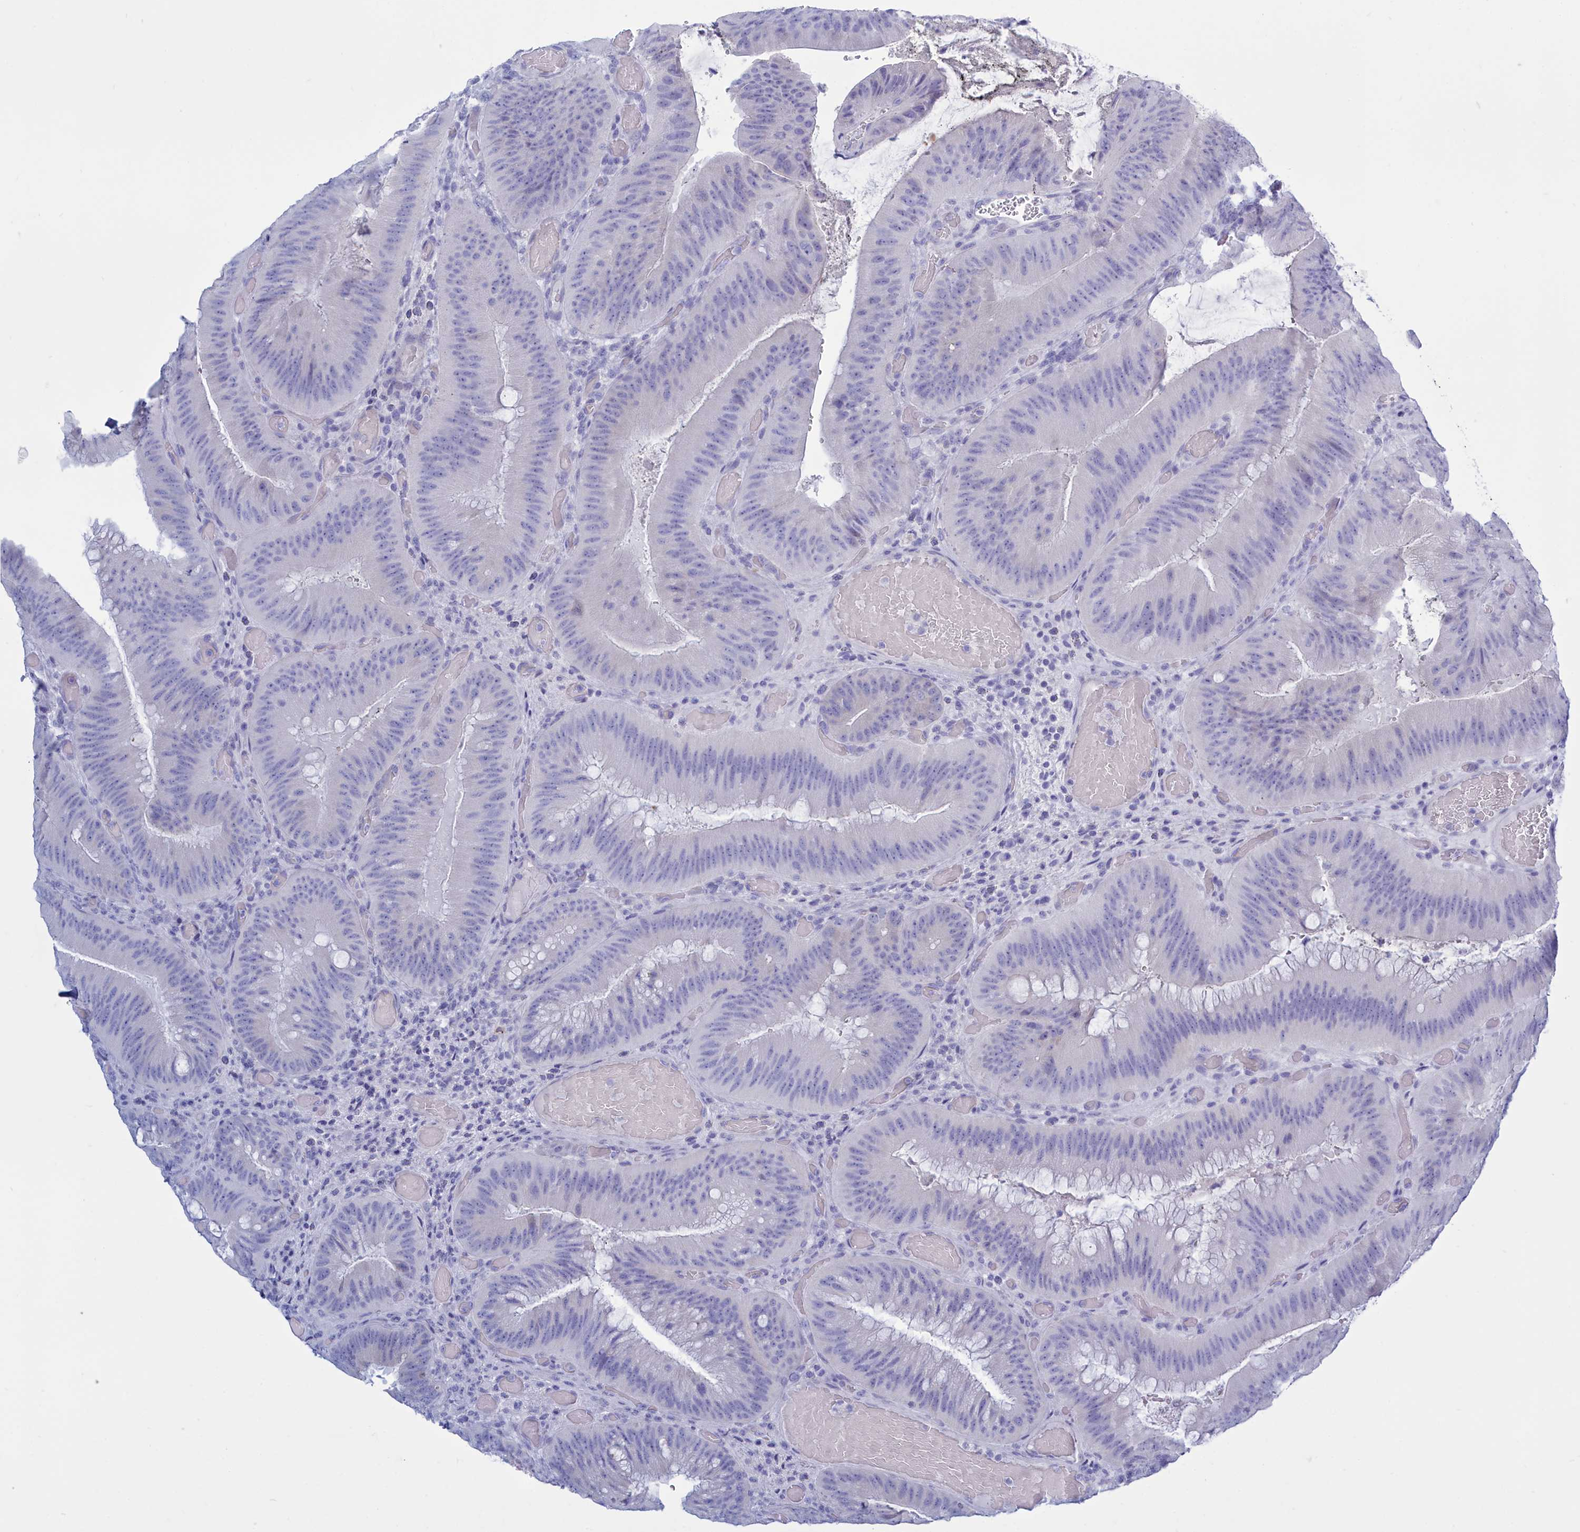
{"staining": {"intensity": "negative", "quantity": "none", "location": "none"}, "tissue": "colorectal cancer", "cell_type": "Tumor cells", "image_type": "cancer", "snomed": [{"axis": "morphology", "description": "Adenocarcinoma, NOS"}, {"axis": "topography", "description": "Colon"}], "caption": "Immunohistochemical staining of colorectal cancer demonstrates no significant expression in tumor cells.", "gene": "TMEM97", "patient": {"sex": "female", "age": 43}}